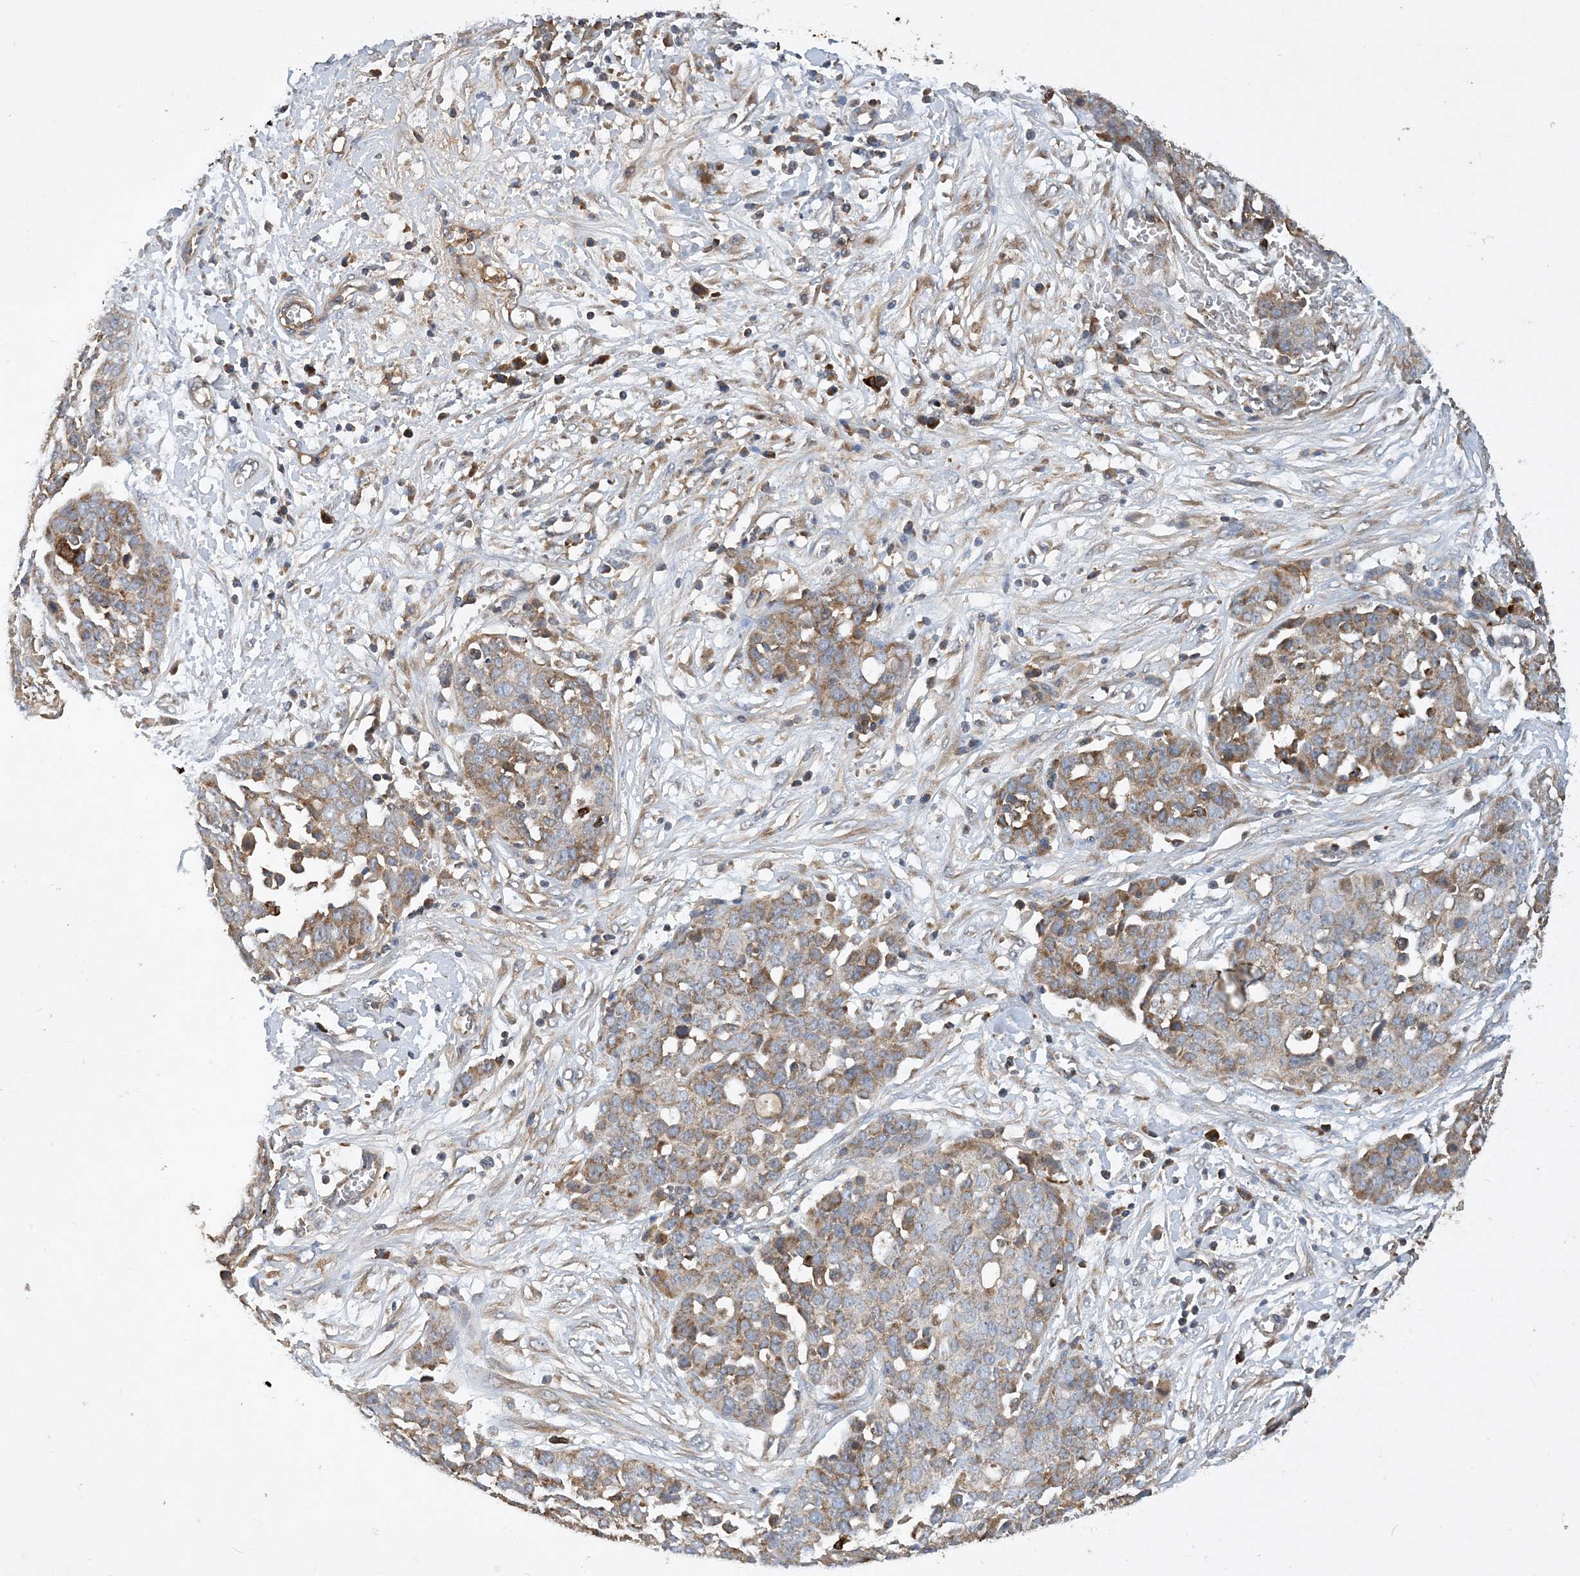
{"staining": {"intensity": "moderate", "quantity": ">75%", "location": "cytoplasmic/membranous"}, "tissue": "ovarian cancer", "cell_type": "Tumor cells", "image_type": "cancer", "snomed": [{"axis": "morphology", "description": "Cystadenocarcinoma, serous, NOS"}, {"axis": "topography", "description": "Soft tissue"}, {"axis": "topography", "description": "Ovary"}], "caption": "High-power microscopy captured an IHC image of ovarian cancer (serous cystadenocarcinoma), revealing moderate cytoplasmic/membranous staining in approximately >75% of tumor cells.", "gene": "STK19", "patient": {"sex": "female", "age": 57}}